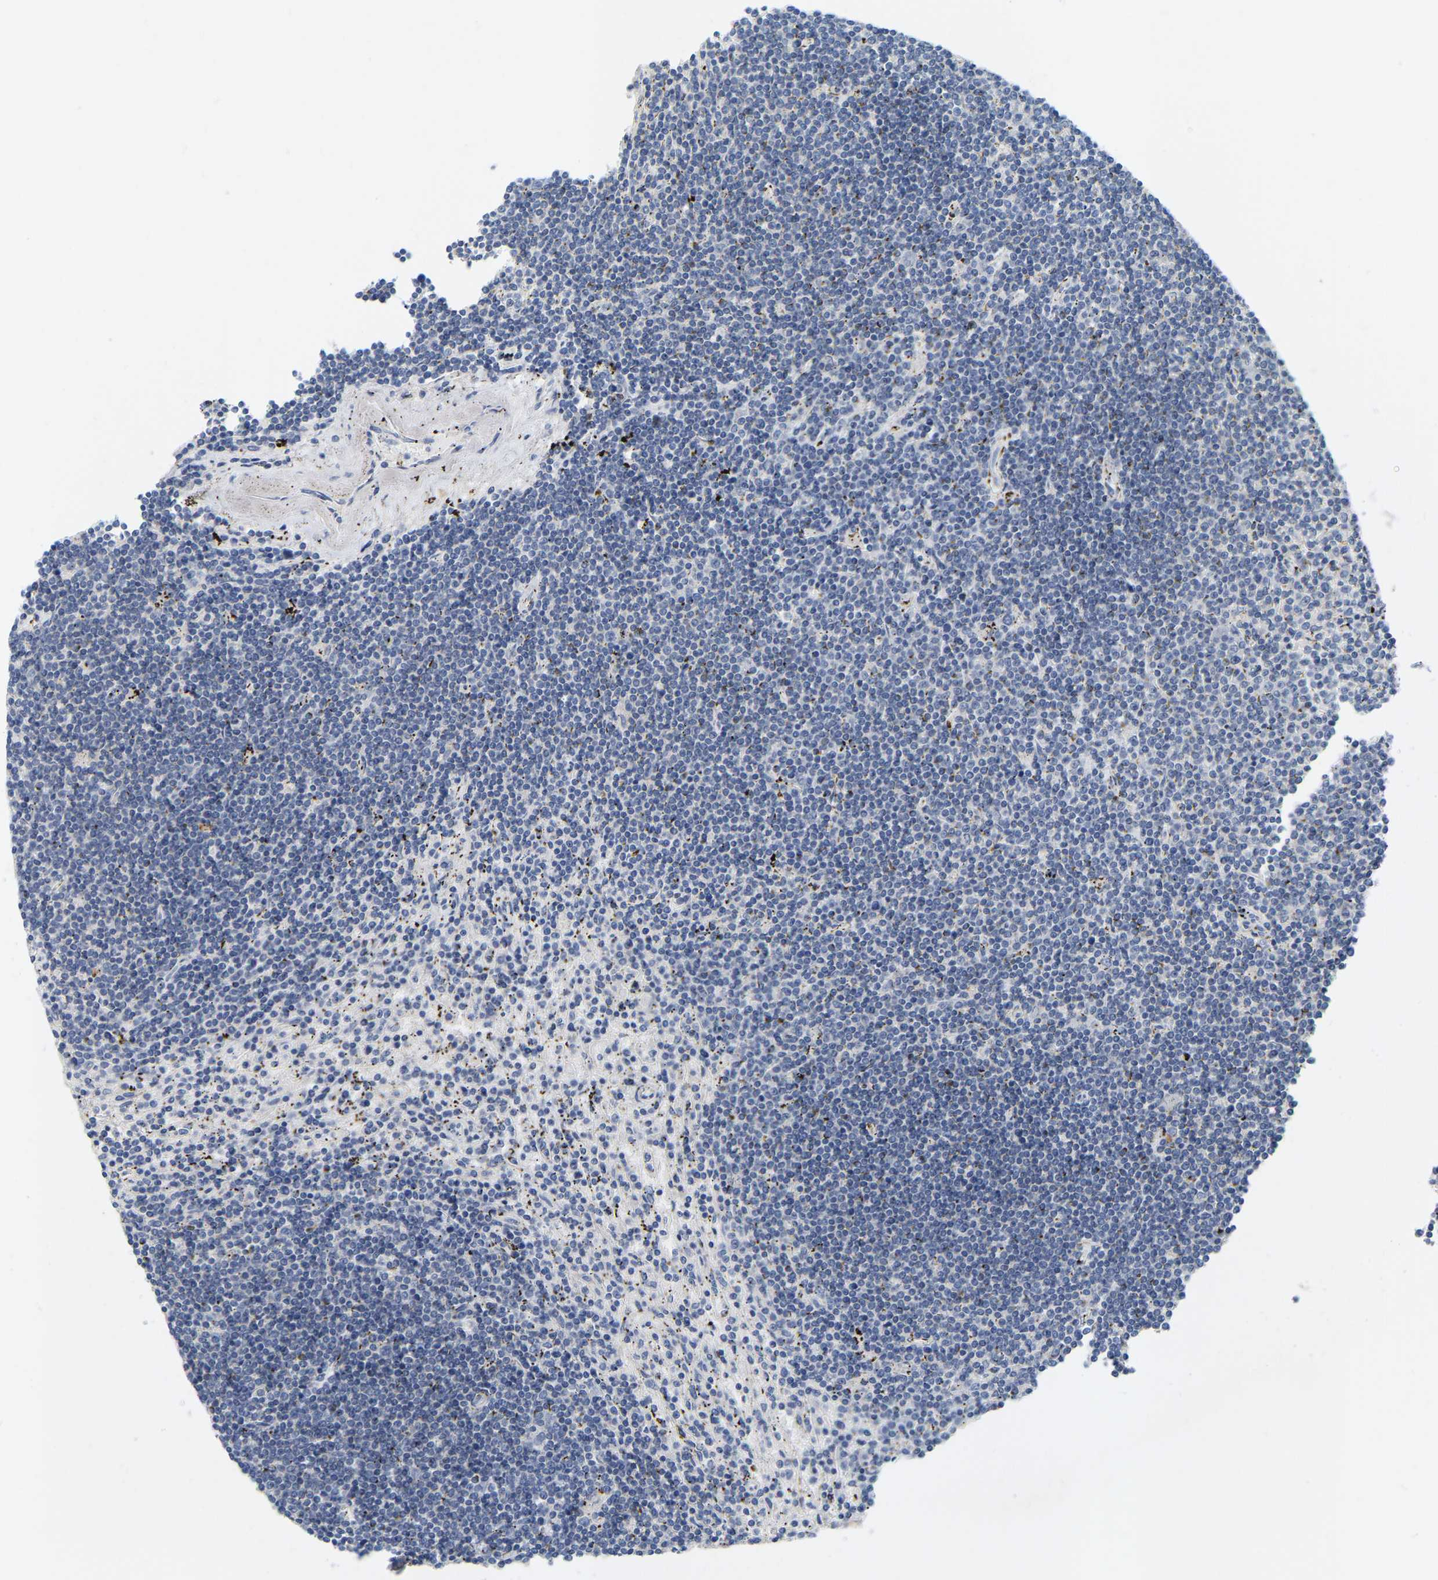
{"staining": {"intensity": "negative", "quantity": "none", "location": "none"}, "tissue": "lymphoma", "cell_type": "Tumor cells", "image_type": "cancer", "snomed": [{"axis": "morphology", "description": "Malignant lymphoma, non-Hodgkin's type, Low grade"}, {"axis": "topography", "description": "Spleen"}], "caption": "This is a photomicrograph of immunohistochemistry staining of low-grade malignant lymphoma, non-Hodgkin's type, which shows no staining in tumor cells.", "gene": "WIPI2", "patient": {"sex": "male", "age": 76}}